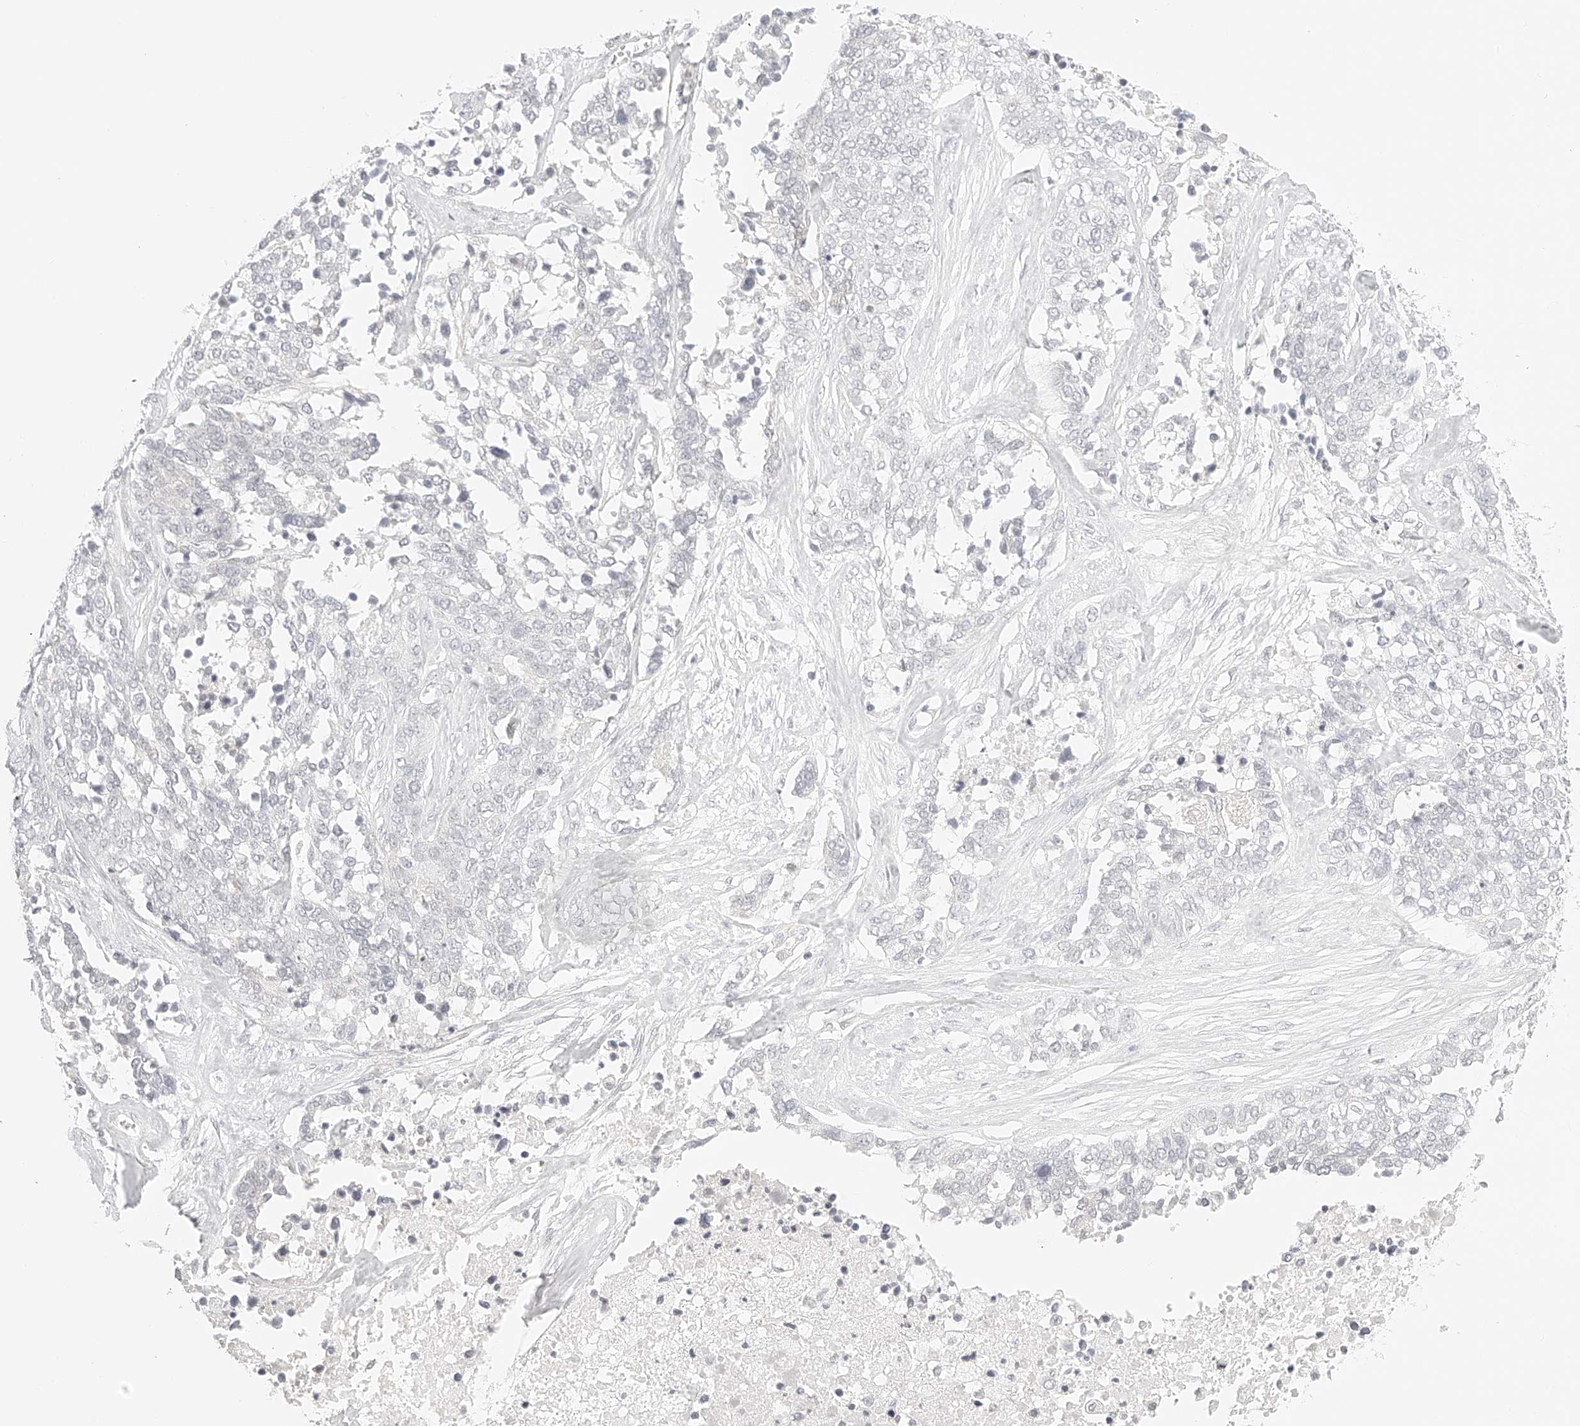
{"staining": {"intensity": "negative", "quantity": "none", "location": "none"}, "tissue": "ovarian cancer", "cell_type": "Tumor cells", "image_type": "cancer", "snomed": [{"axis": "morphology", "description": "Cystadenocarcinoma, serous, NOS"}, {"axis": "topography", "description": "Ovary"}], "caption": "Immunohistochemistry of human ovarian serous cystadenocarcinoma demonstrates no staining in tumor cells. (Stains: DAB IHC with hematoxylin counter stain, Microscopy: brightfield microscopy at high magnification).", "gene": "ZFP69", "patient": {"sex": "female", "age": 44}}